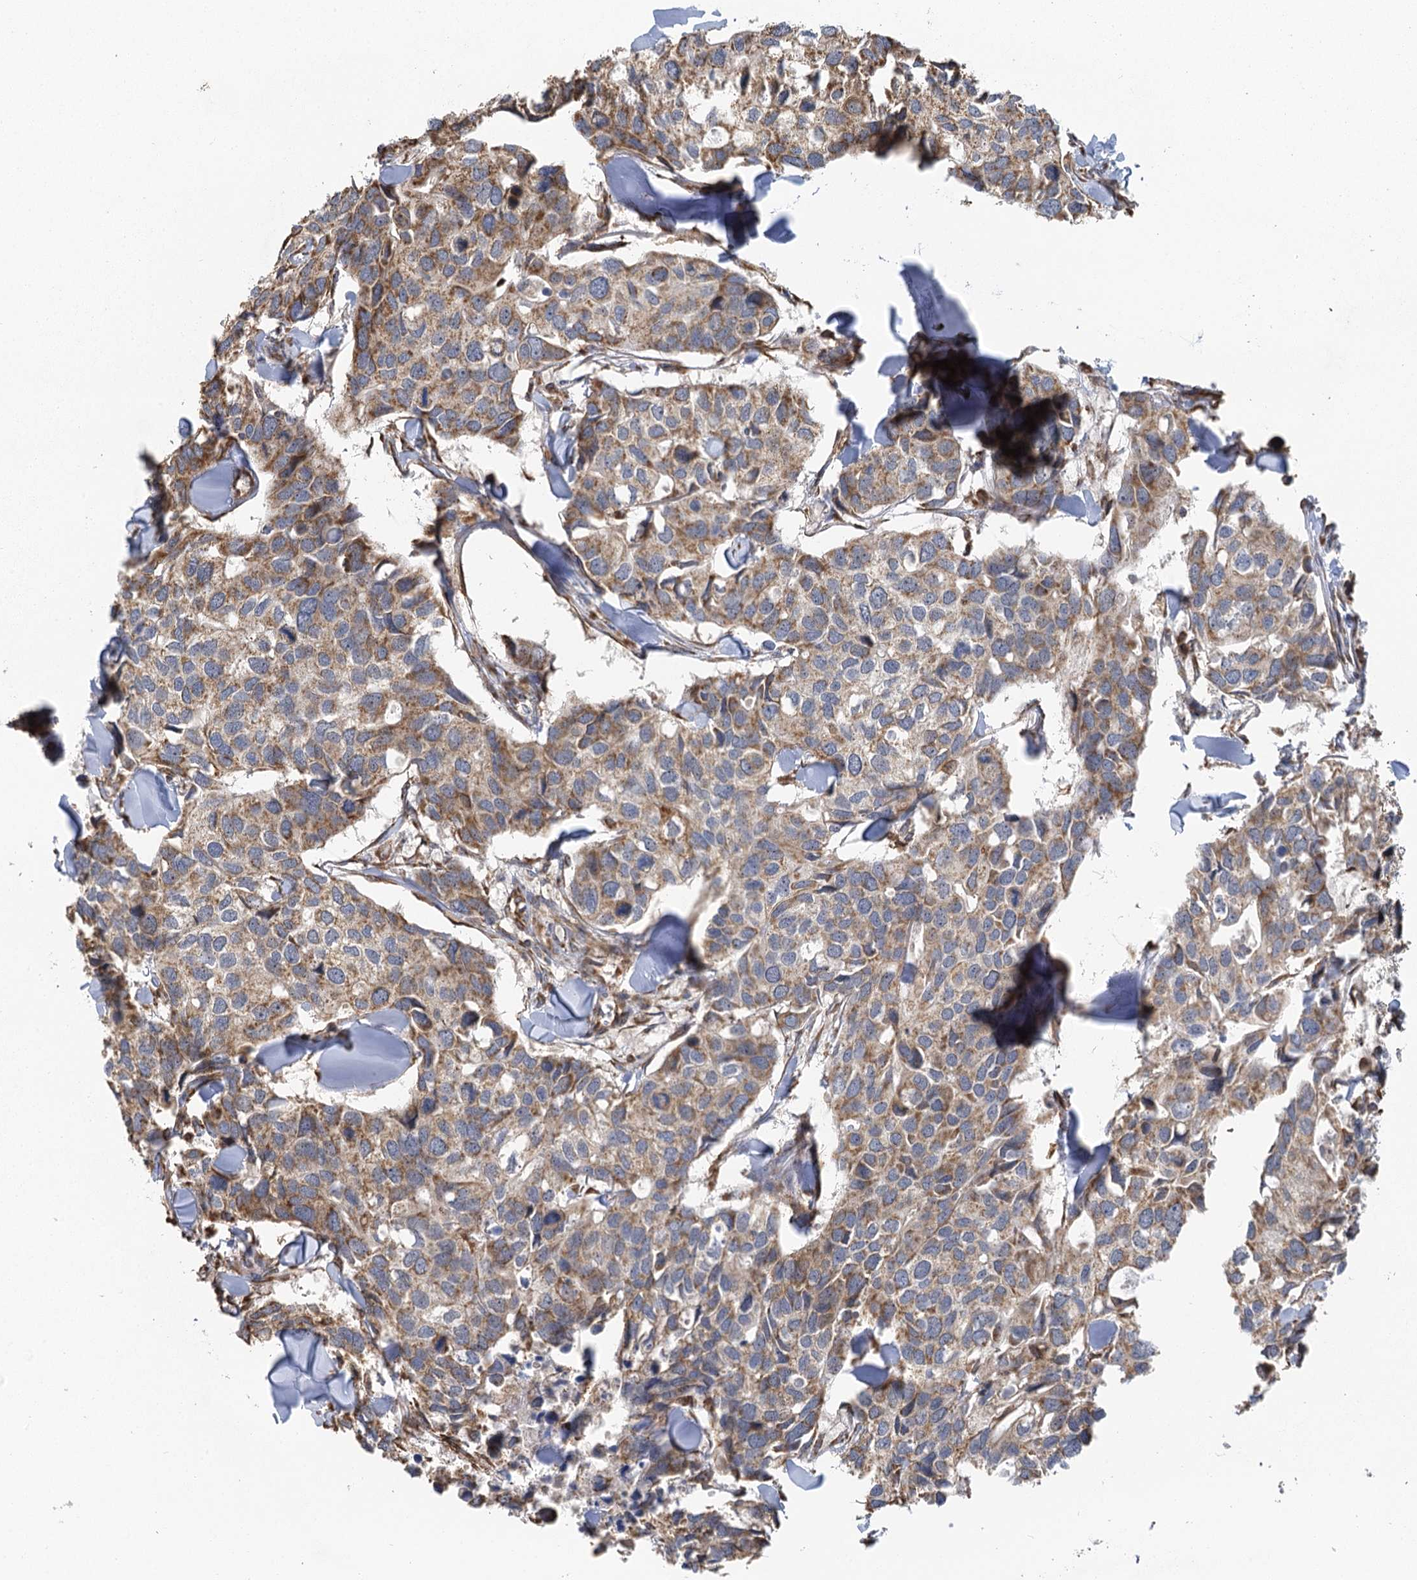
{"staining": {"intensity": "moderate", "quantity": "25%-75%", "location": "cytoplasmic/membranous"}, "tissue": "breast cancer", "cell_type": "Tumor cells", "image_type": "cancer", "snomed": [{"axis": "morphology", "description": "Duct carcinoma"}, {"axis": "topography", "description": "Breast"}], "caption": "Brown immunohistochemical staining in invasive ductal carcinoma (breast) displays moderate cytoplasmic/membranous staining in approximately 25%-75% of tumor cells. (DAB IHC with brightfield microscopy, high magnification).", "gene": "IL11RA", "patient": {"sex": "female", "age": 83}}